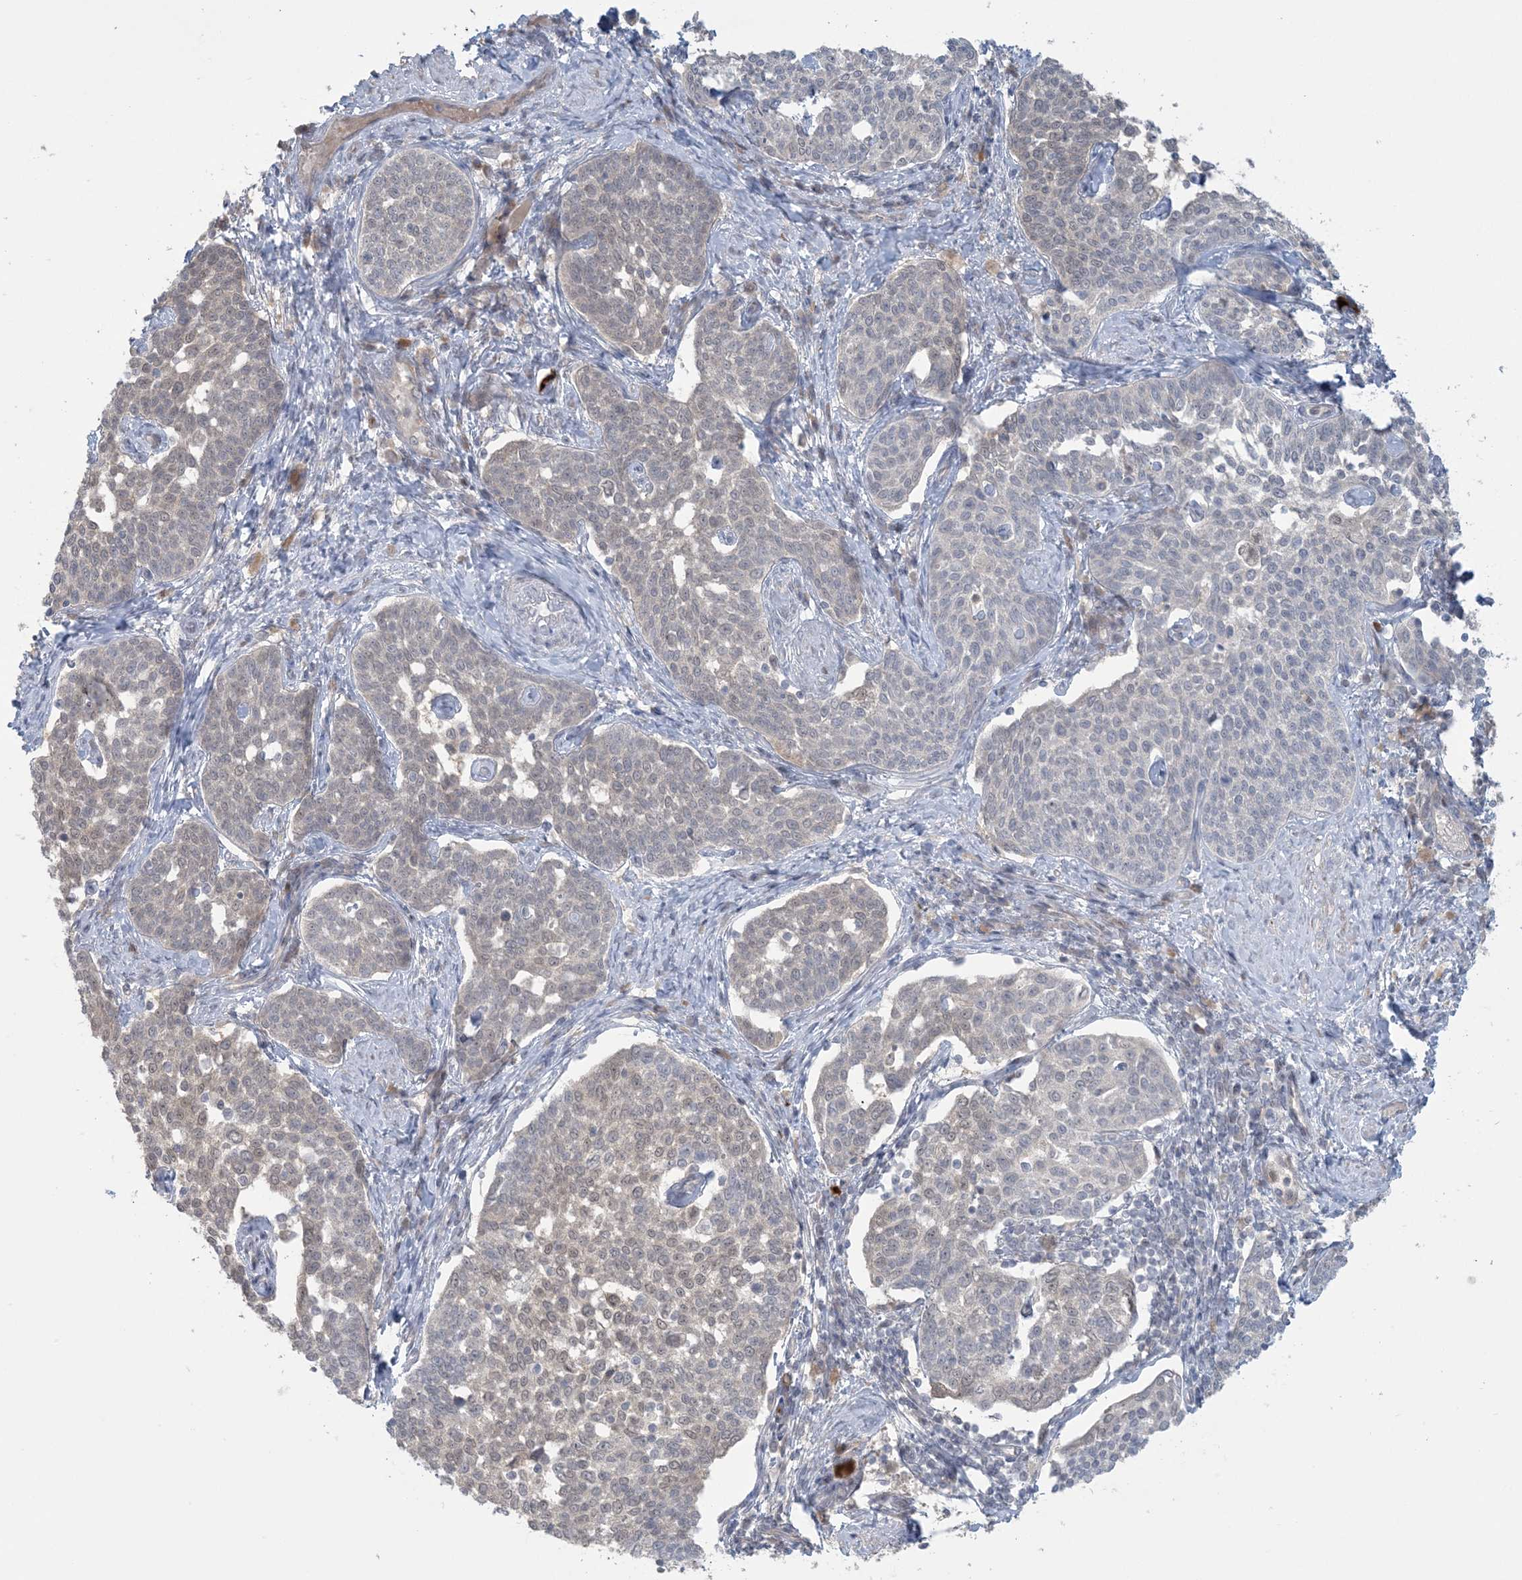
{"staining": {"intensity": "weak", "quantity": "<25%", "location": "nuclear"}, "tissue": "cervical cancer", "cell_type": "Tumor cells", "image_type": "cancer", "snomed": [{"axis": "morphology", "description": "Squamous cell carcinoma, NOS"}, {"axis": "topography", "description": "Cervix"}], "caption": "High power microscopy histopathology image of an IHC image of cervical cancer, revealing no significant staining in tumor cells.", "gene": "NRBP2", "patient": {"sex": "female", "age": 34}}